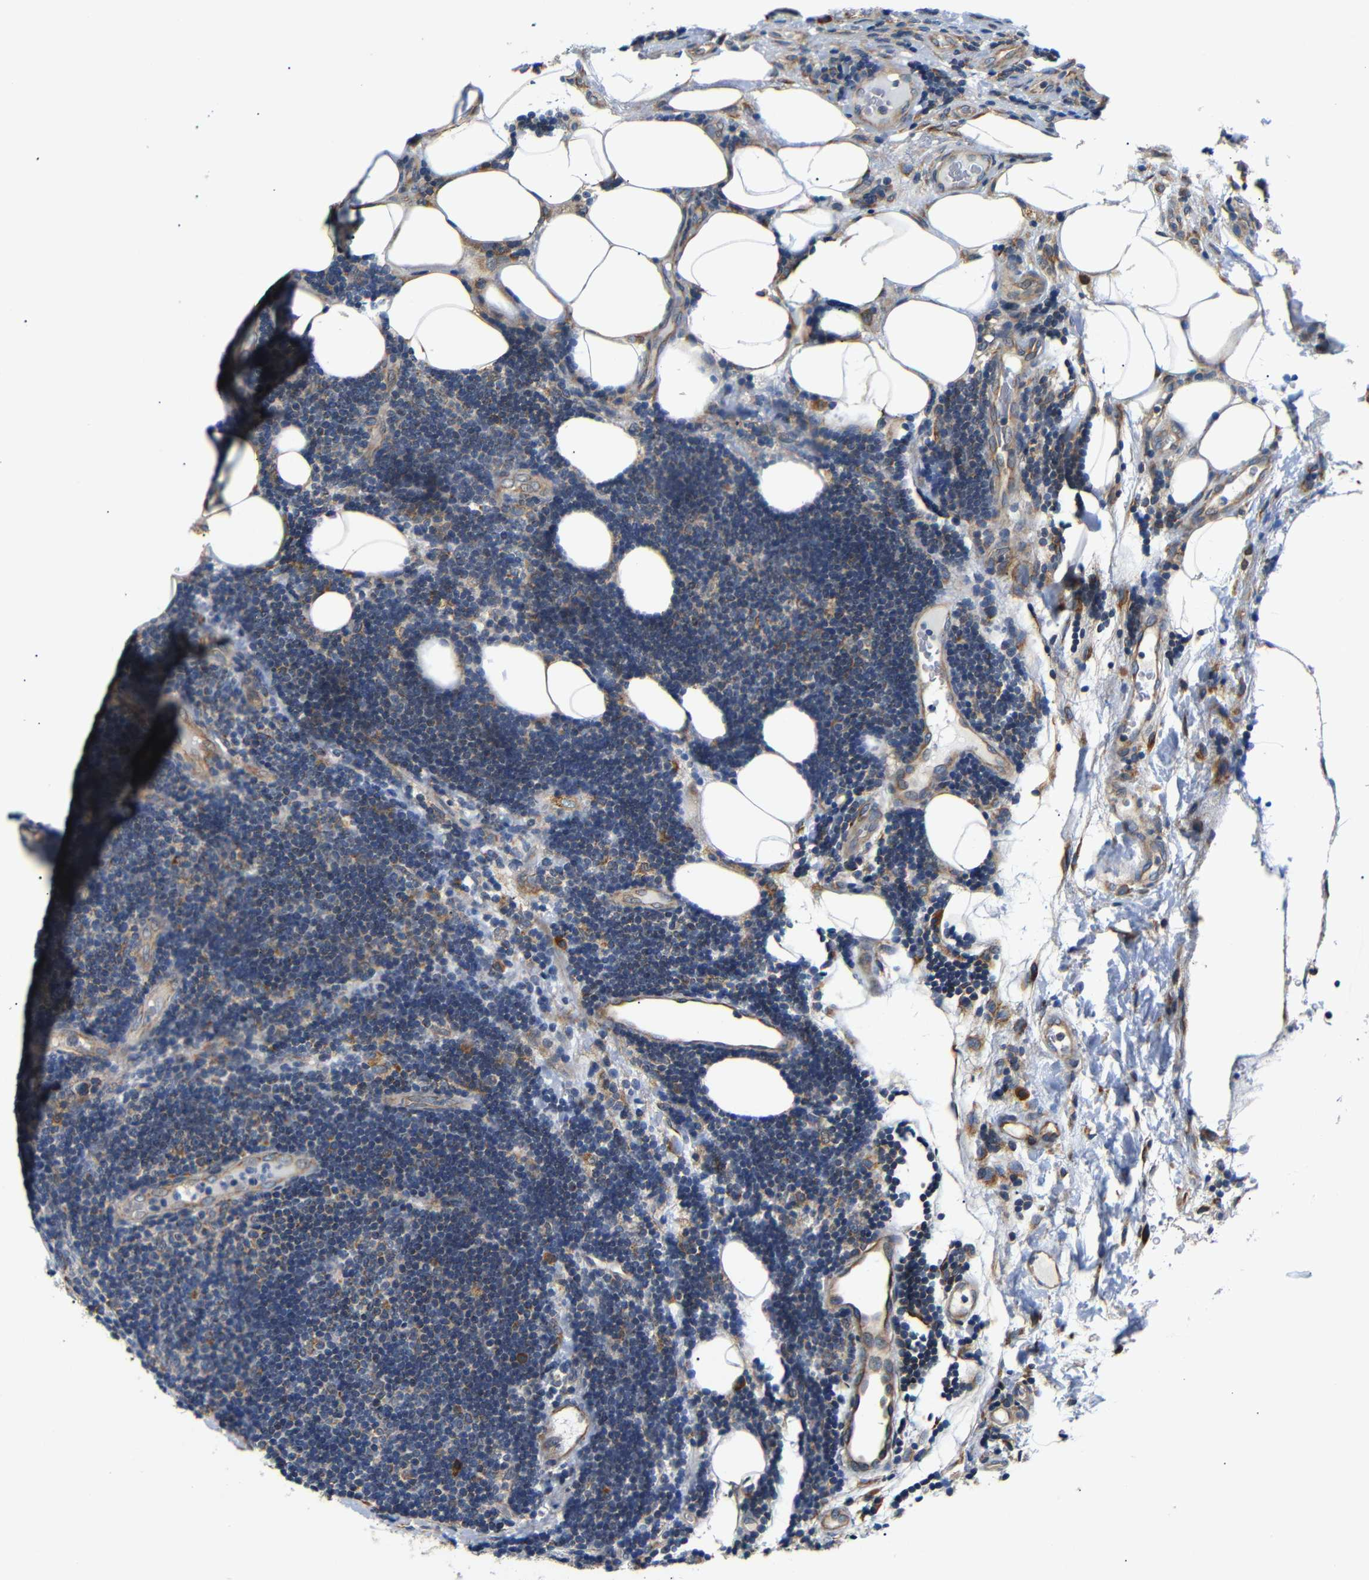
{"staining": {"intensity": "weak", "quantity": "25%-75%", "location": "cytoplasmic/membranous"}, "tissue": "lymphoma", "cell_type": "Tumor cells", "image_type": "cancer", "snomed": [{"axis": "morphology", "description": "Malignant lymphoma, non-Hodgkin's type, Low grade"}, {"axis": "topography", "description": "Lymph node"}], "caption": "Protein staining of malignant lymphoma, non-Hodgkin's type (low-grade) tissue shows weak cytoplasmic/membranous staining in about 25%-75% of tumor cells.", "gene": "KANK4", "patient": {"sex": "male", "age": 83}}